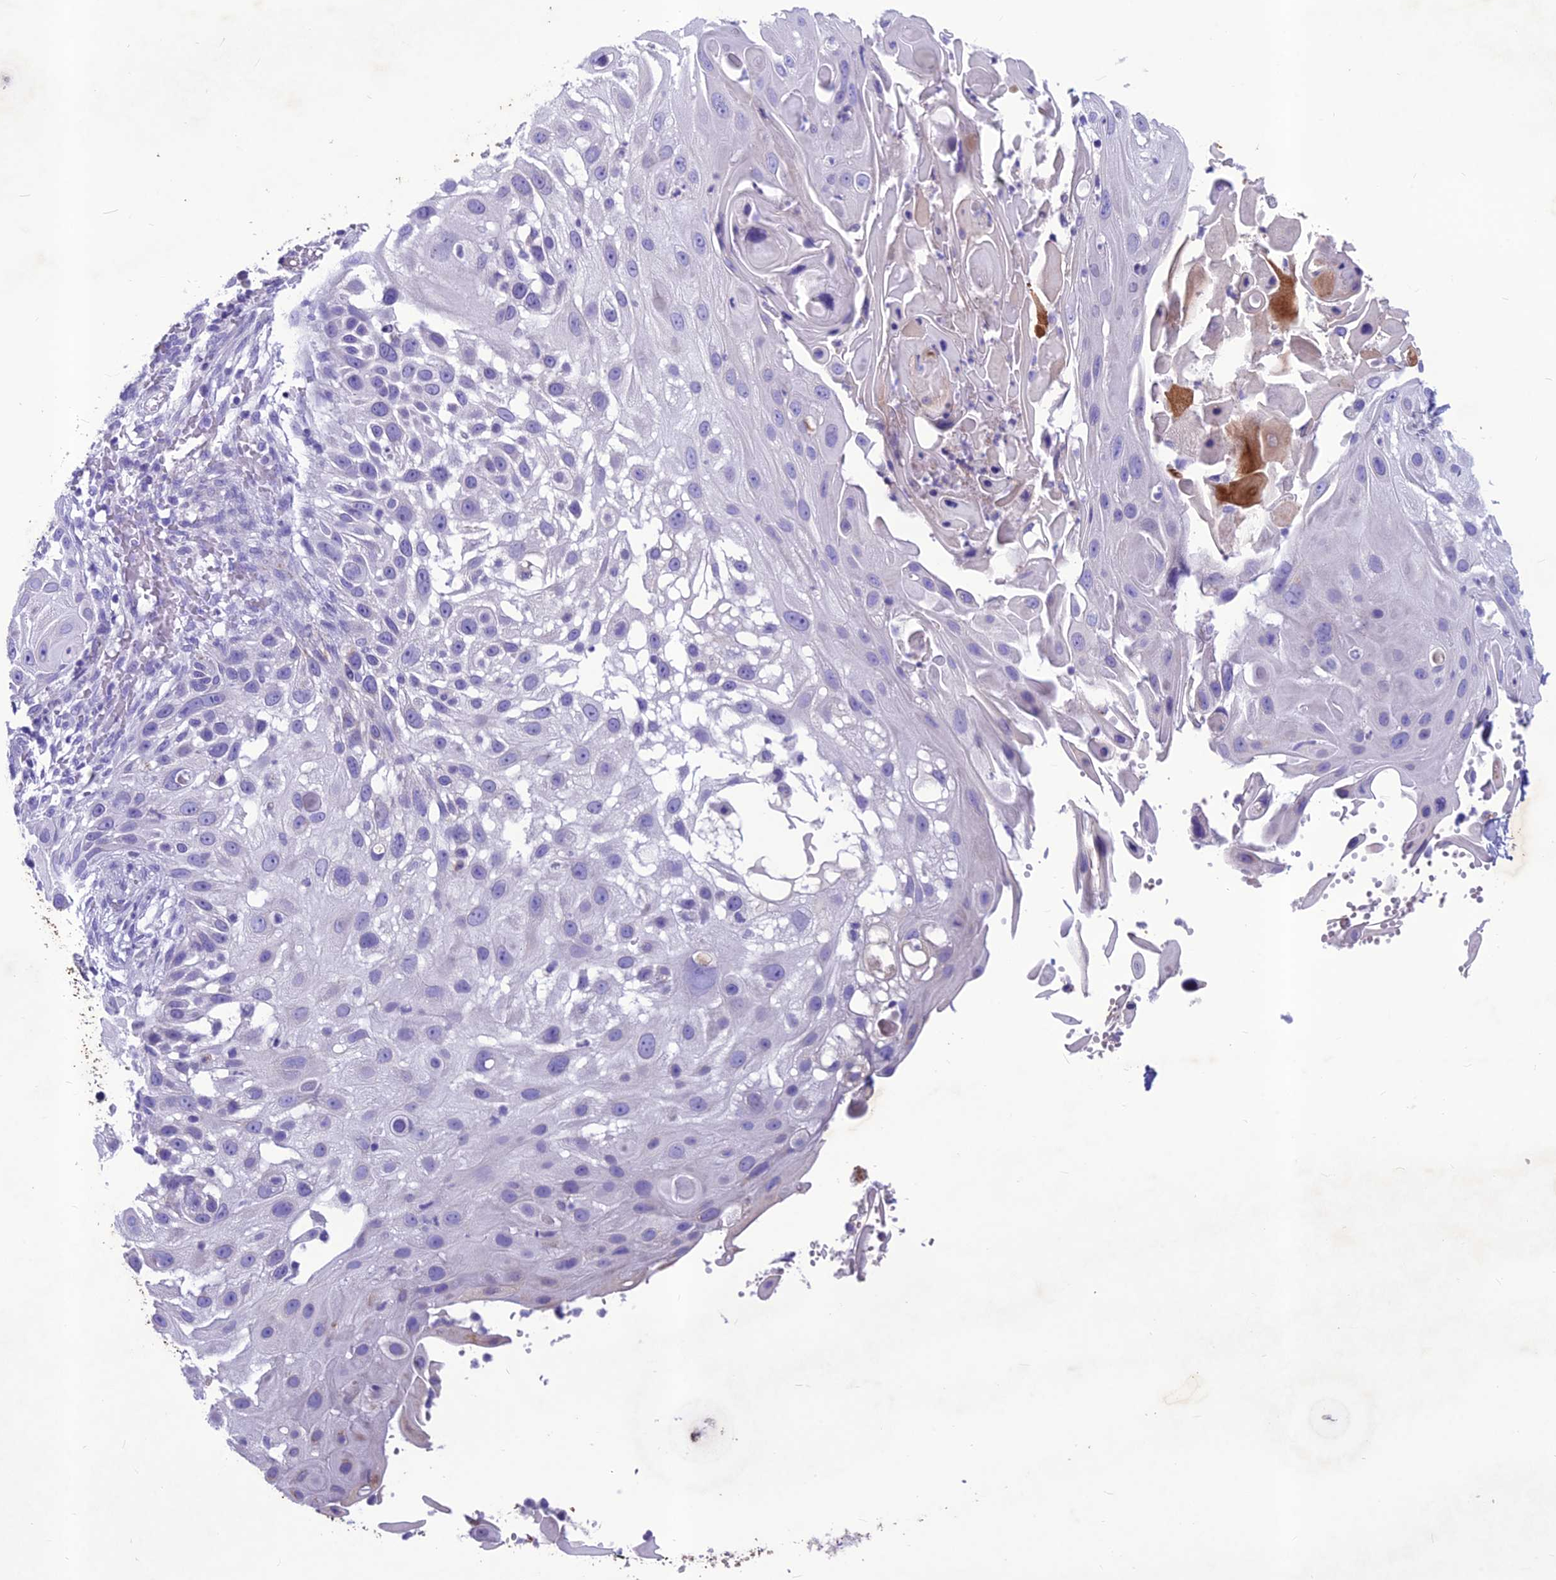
{"staining": {"intensity": "negative", "quantity": "none", "location": "none"}, "tissue": "skin cancer", "cell_type": "Tumor cells", "image_type": "cancer", "snomed": [{"axis": "morphology", "description": "Squamous cell carcinoma, NOS"}, {"axis": "topography", "description": "Skin"}], "caption": "Immunohistochemistry (IHC) image of human skin cancer stained for a protein (brown), which shows no staining in tumor cells.", "gene": "IFT172", "patient": {"sex": "female", "age": 44}}